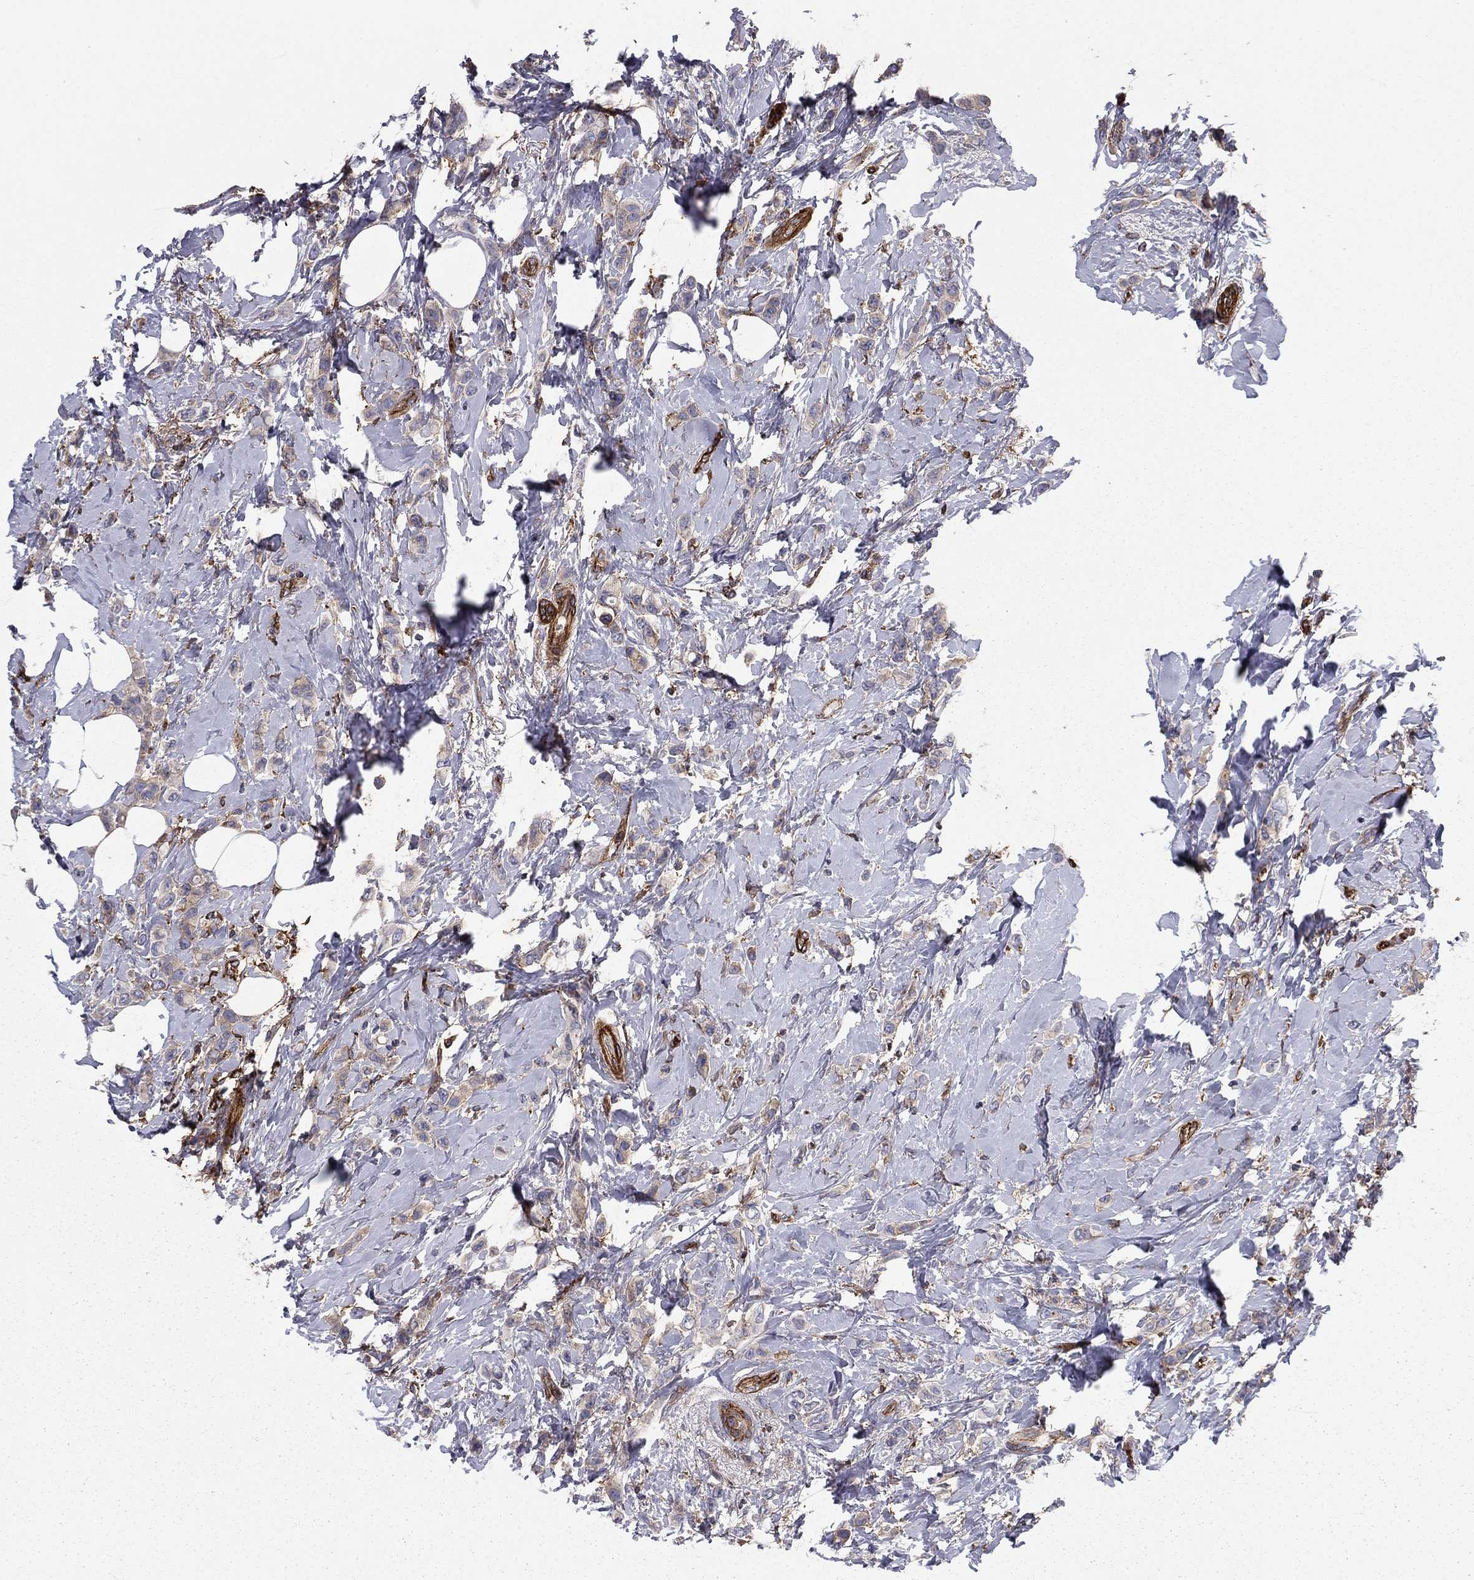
{"staining": {"intensity": "weak", "quantity": "25%-75%", "location": "cytoplasmic/membranous"}, "tissue": "breast cancer", "cell_type": "Tumor cells", "image_type": "cancer", "snomed": [{"axis": "morphology", "description": "Lobular carcinoma"}, {"axis": "topography", "description": "Breast"}], "caption": "Protein expression analysis of breast cancer exhibits weak cytoplasmic/membranous expression in approximately 25%-75% of tumor cells.", "gene": "EHBP1L1", "patient": {"sex": "female", "age": 66}}